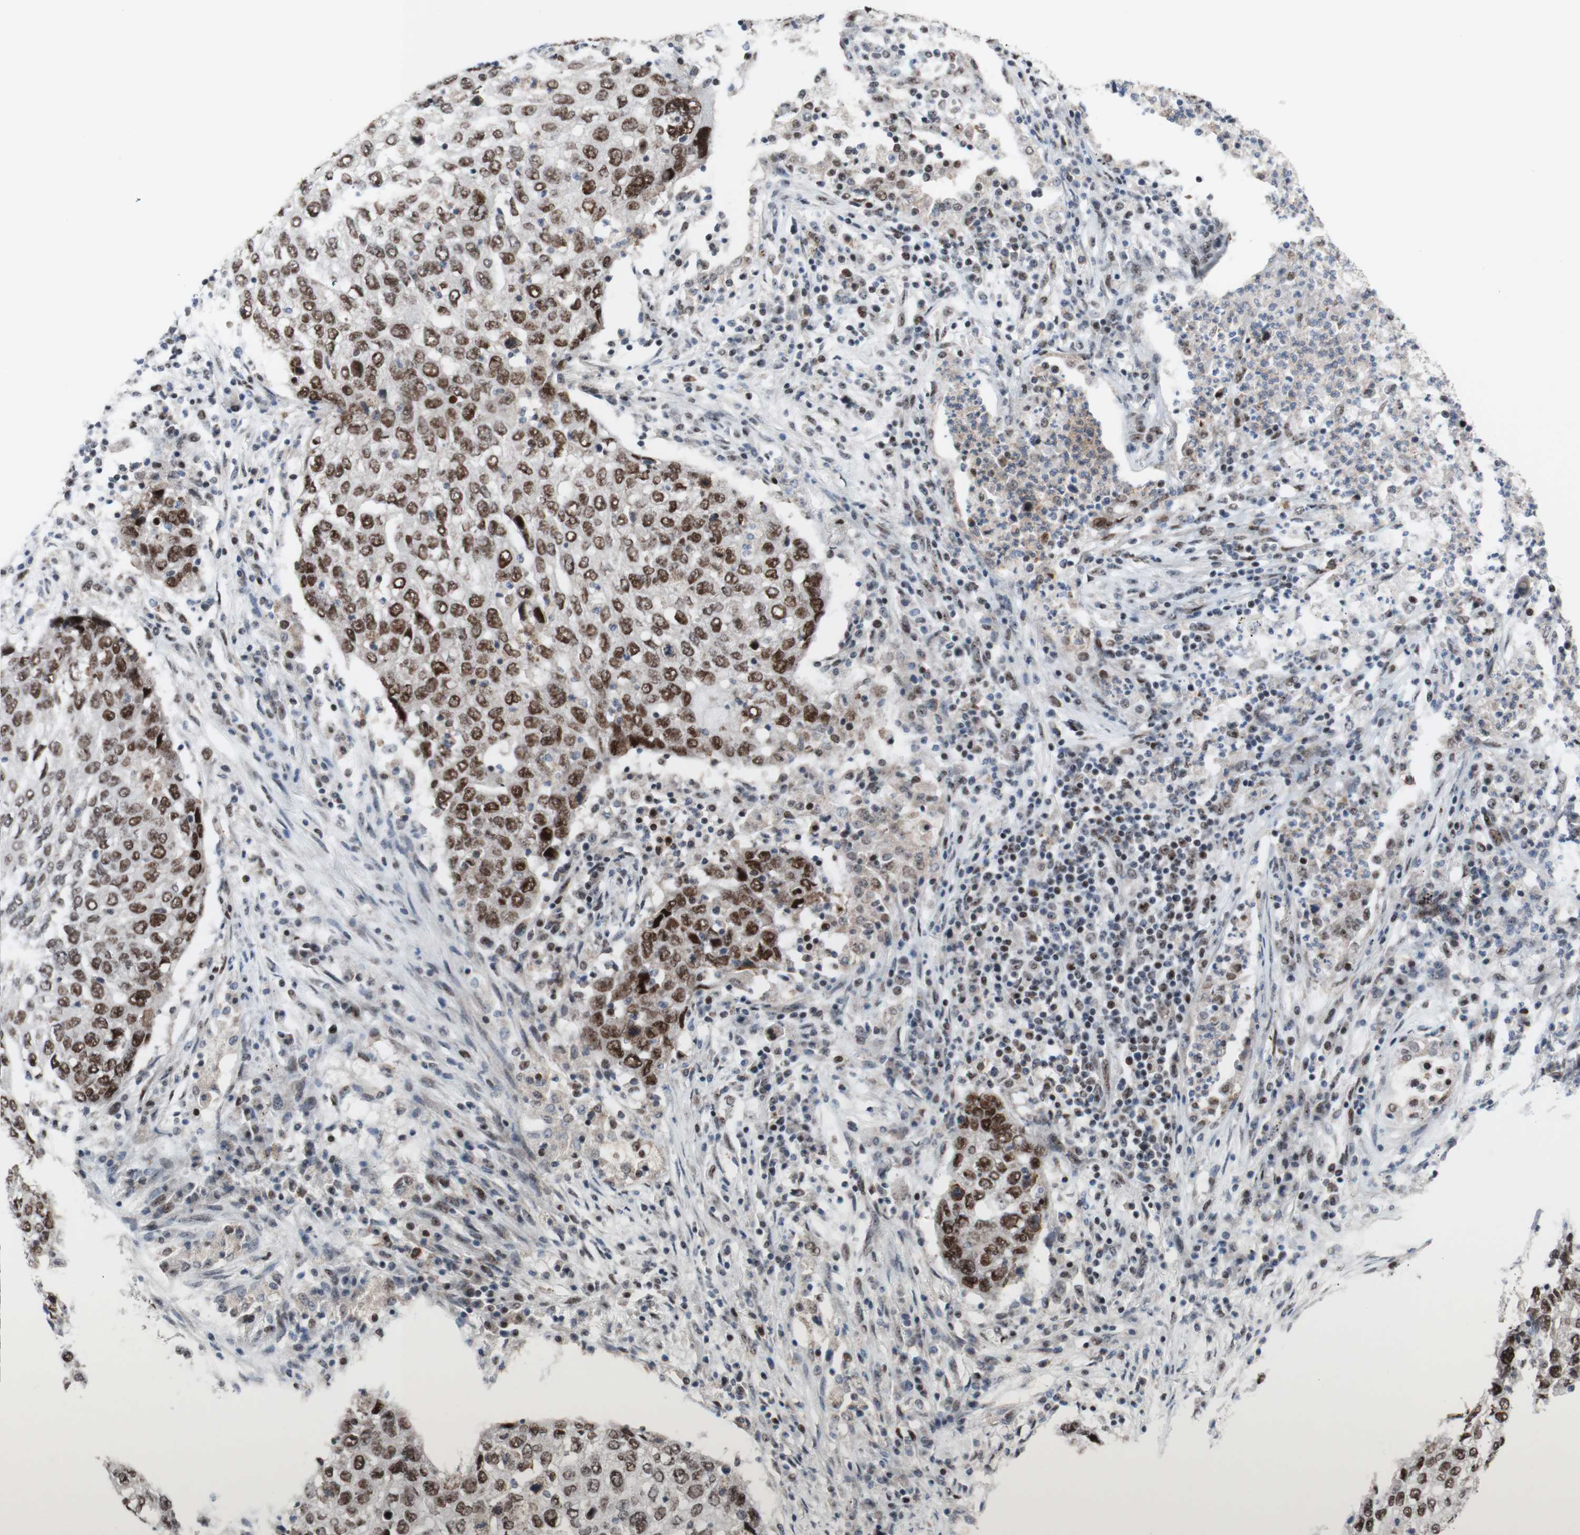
{"staining": {"intensity": "moderate", "quantity": ">75%", "location": "nuclear"}, "tissue": "lung cancer", "cell_type": "Tumor cells", "image_type": "cancer", "snomed": [{"axis": "morphology", "description": "Squamous cell carcinoma, NOS"}, {"axis": "topography", "description": "Lung"}], "caption": "Human lung cancer stained for a protein (brown) reveals moderate nuclear positive expression in approximately >75% of tumor cells.", "gene": "POLR1A", "patient": {"sex": "female", "age": 63}}